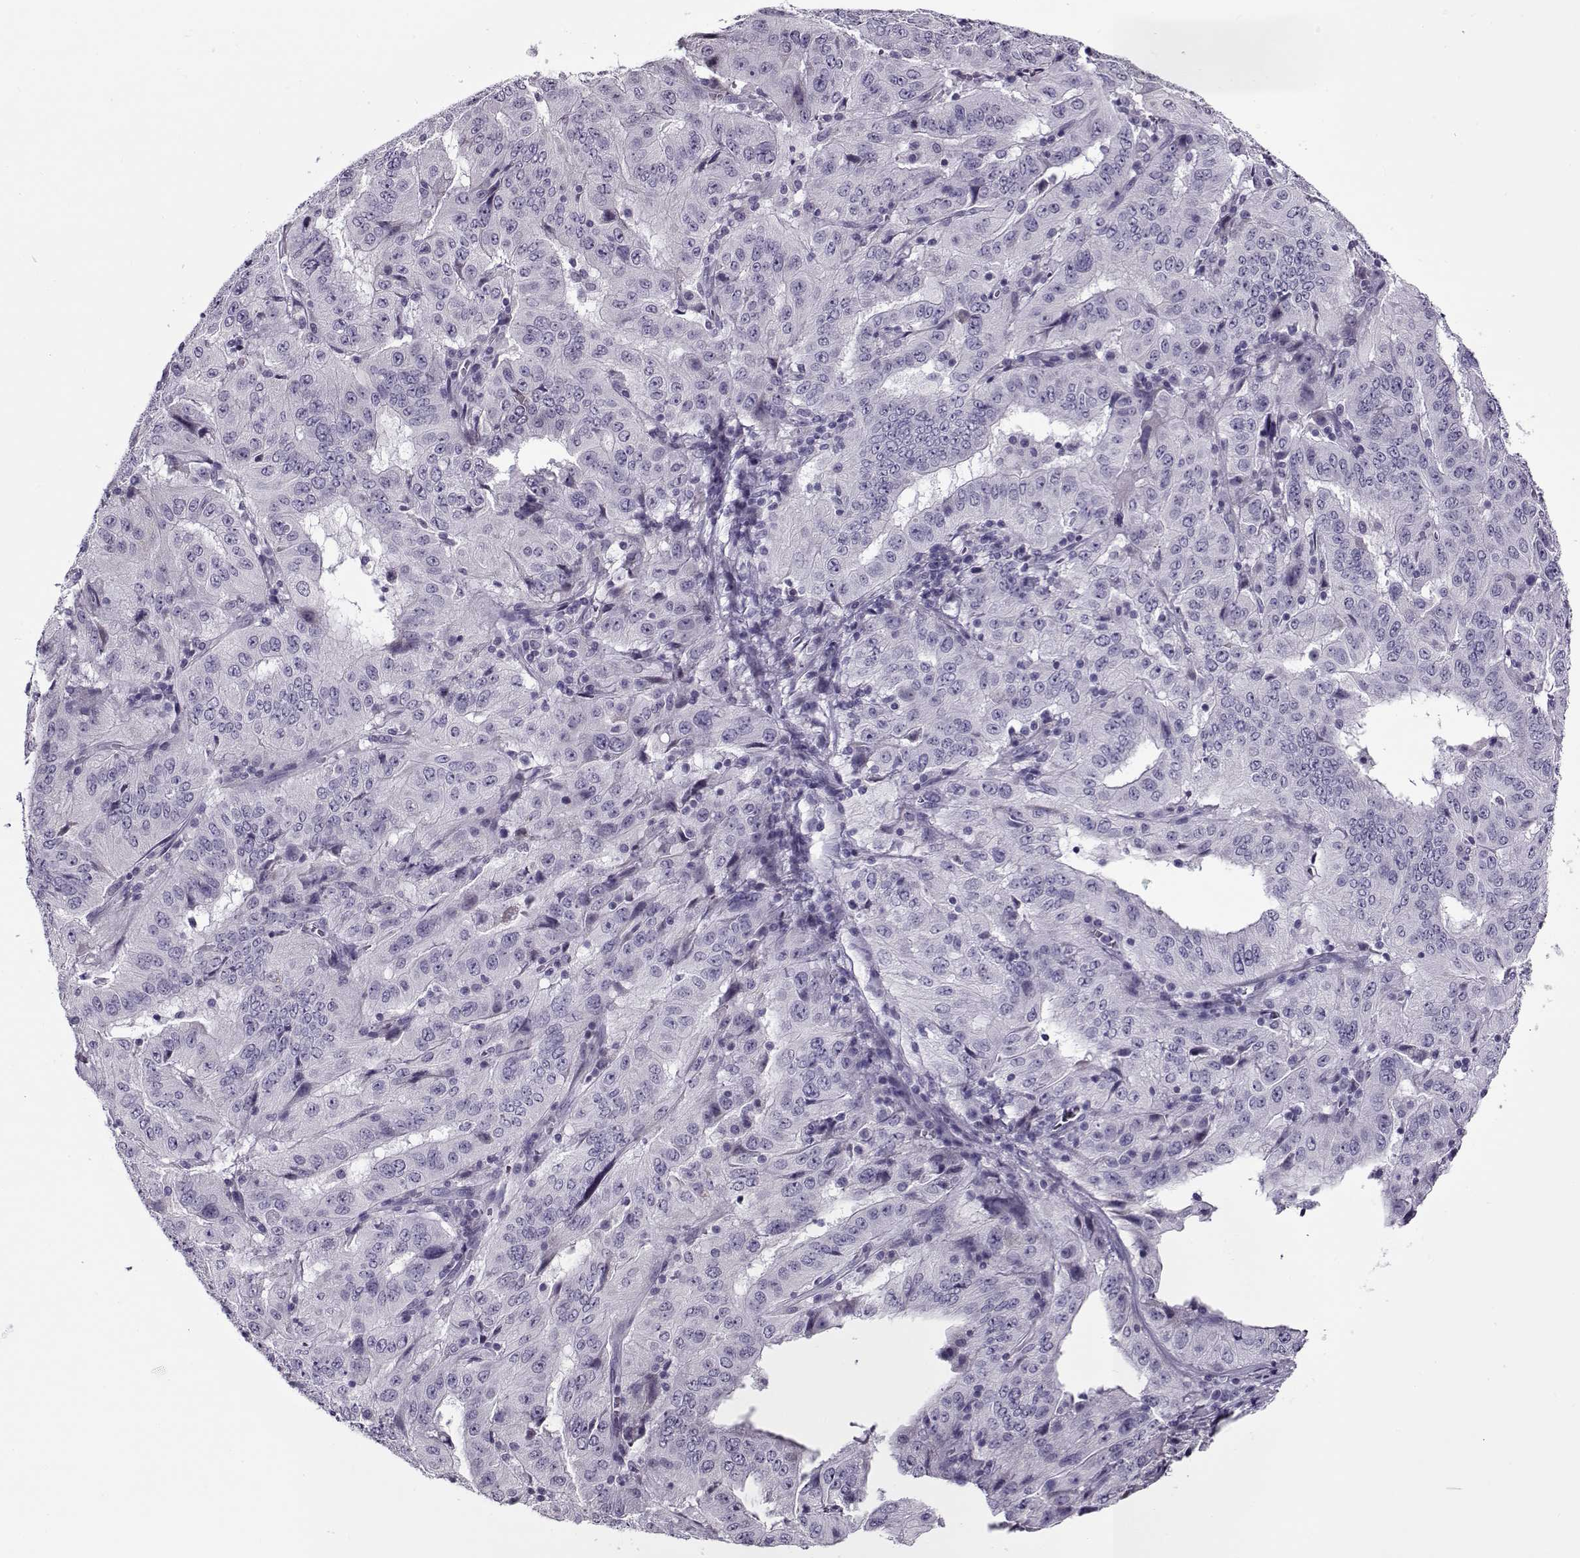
{"staining": {"intensity": "negative", "quantity": "none", "location": "none"}, "tissue": "pancreatic cancer", "cell_type": "Tumor cells", "image_type": "cancer", "snomed": [{"axis": "morphology", "description": "Adenocarcinoma, NOS"}, {"axis": "topography", "description": "Pancreas"}], "caption": "Immunohistochemistry (IHC) photomicrograph of neoplastic tissue: human pancreatic cancer (adenocarcinoma) stained with DAB (3,3'-diaminobenzidine) reveals no significant protein positivity in tumor cells.", "gene": "GAGE2A", "patient": {"sex": "male", "age": 63}}